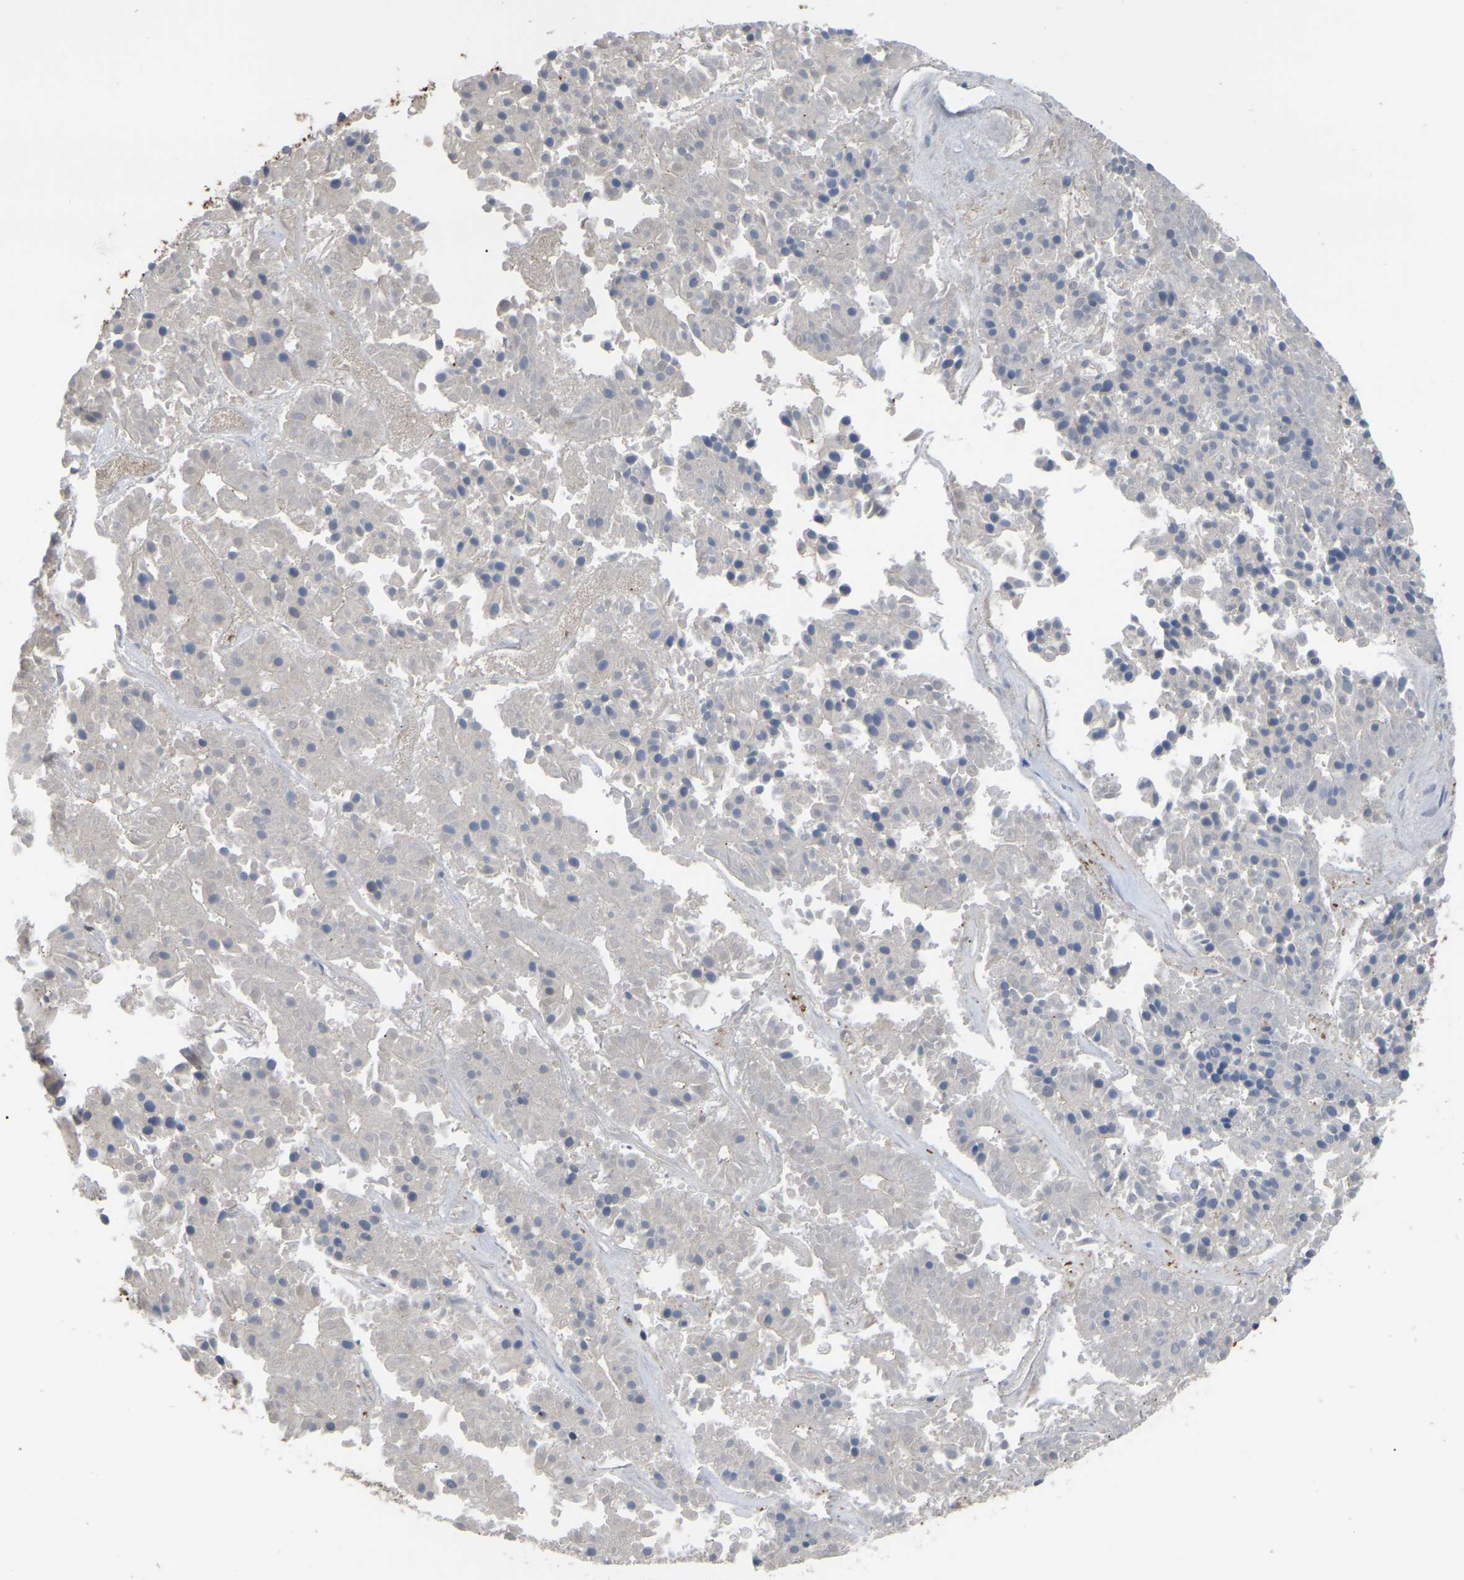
{"staining": {"intensity": "negative", "quantity": "none", "location": "none"}, "tissue": "pancreatic cancer", "cell_type": "Tumor cells", "image_type": "cancer", "snomed": [{"axis": "morphology", "description": "Adenocarcinoma, NOS"}, {"axis": "topography", "description": "Pancreas"}], "caption": "DAB (3,3'-diaminobenzidine) immunohistochemical staining of human pancreatic adenocarcinoma reveals no significant expression in tumor cells.", "gene": "CIT", "patient": {"sex": "male", "age": 50}}